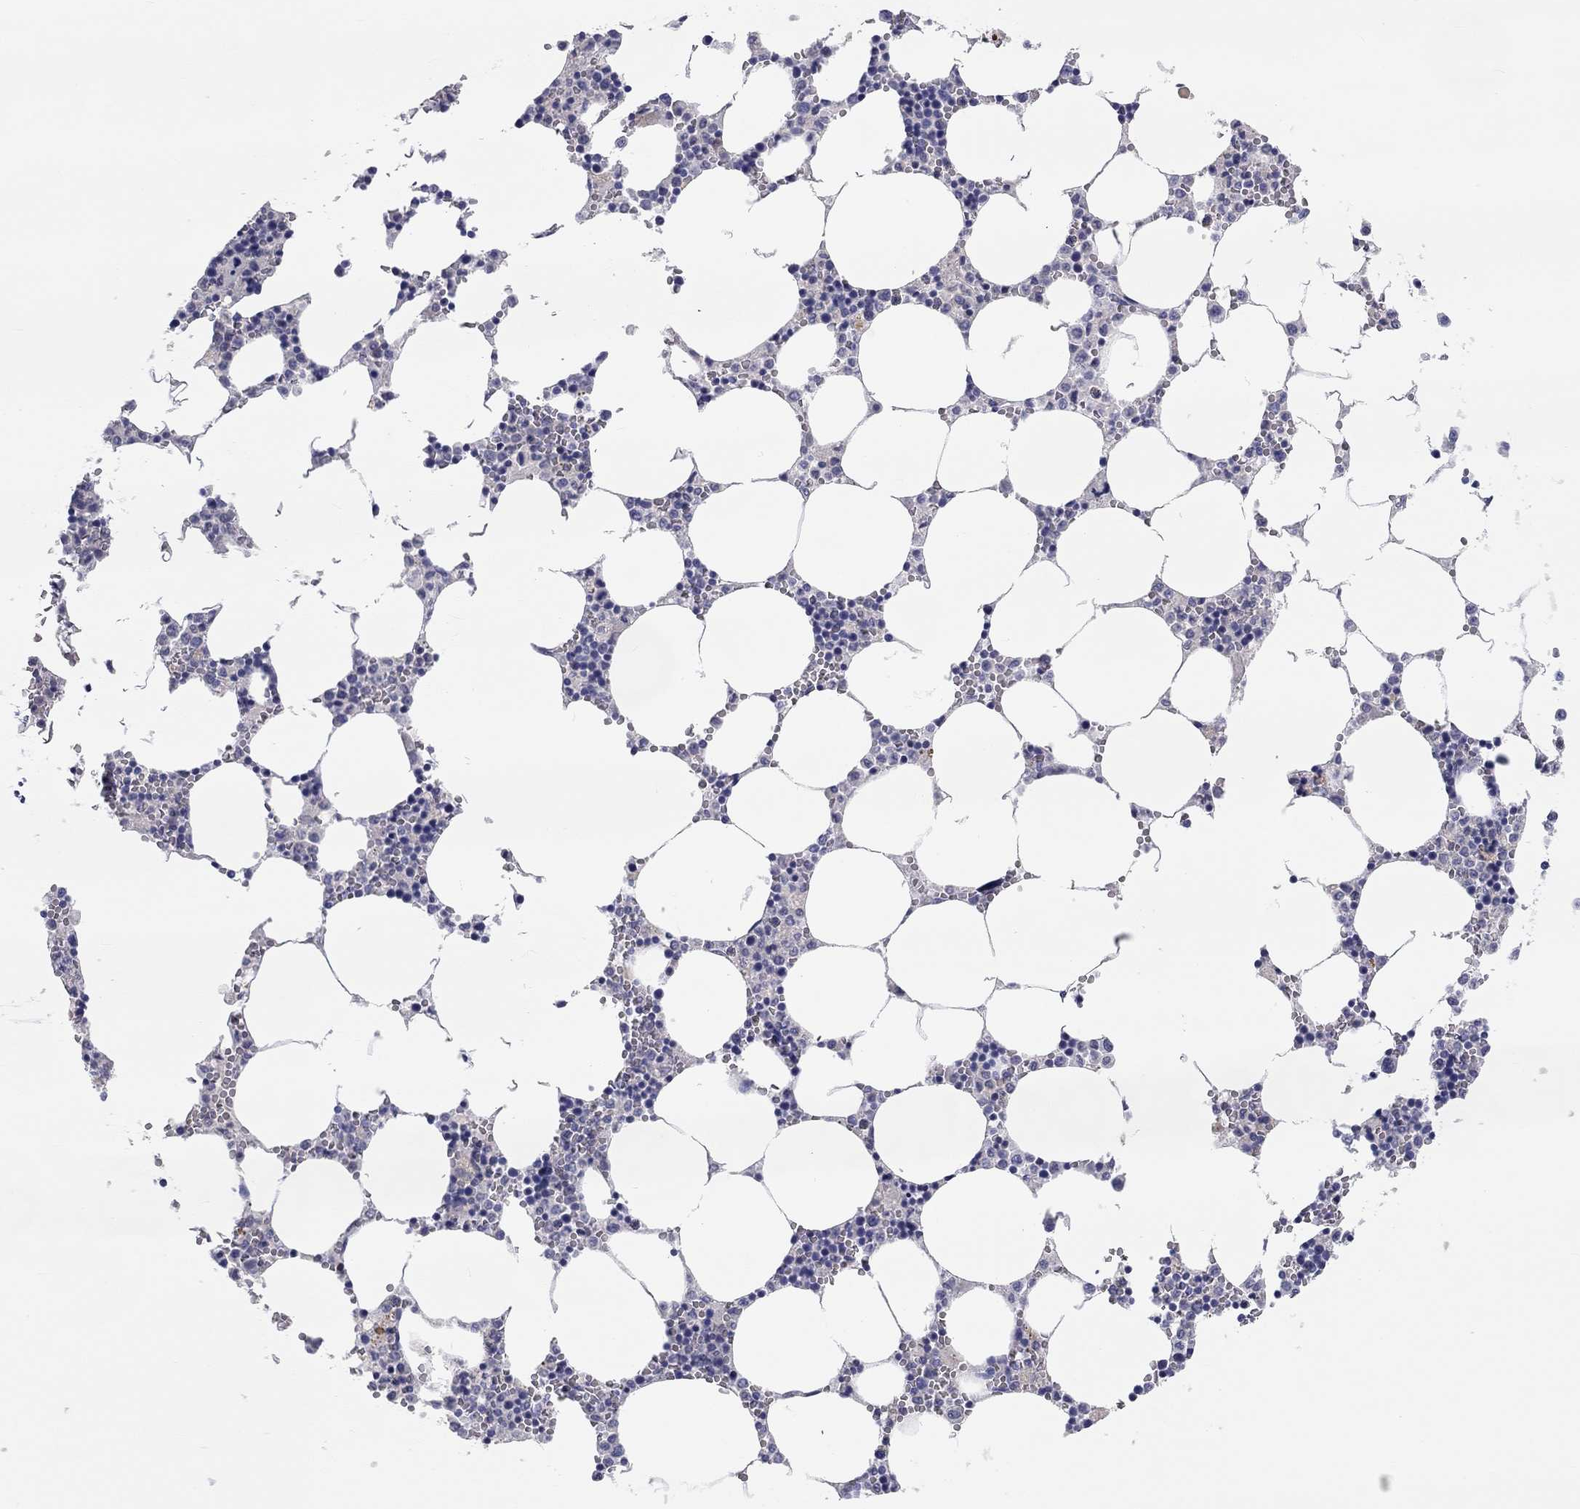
{"staining": {"intensity": "negative", "quantity": "none", "location": "none"}, "tissue": "bone marrow", "cell_type": "Hematopoietic cells", "image_type": "normal", "snomed": [{"axis": "morphology", "description": "Normal tissue, NOS"}, {"axis": "topography", "description": "Bone marrow"}], "caption": "IHC histopathology image of unremarkable bone marrow: bone marrow stained with DAB (3,3'-diaminobenzidine) demonstrates no significant protein positivity in hematopoietic cells. (DAB immunohistochemistry (IHC), high magnification).", "gene": "ST7L", "patient": {"sex": "female", "age": 64}}